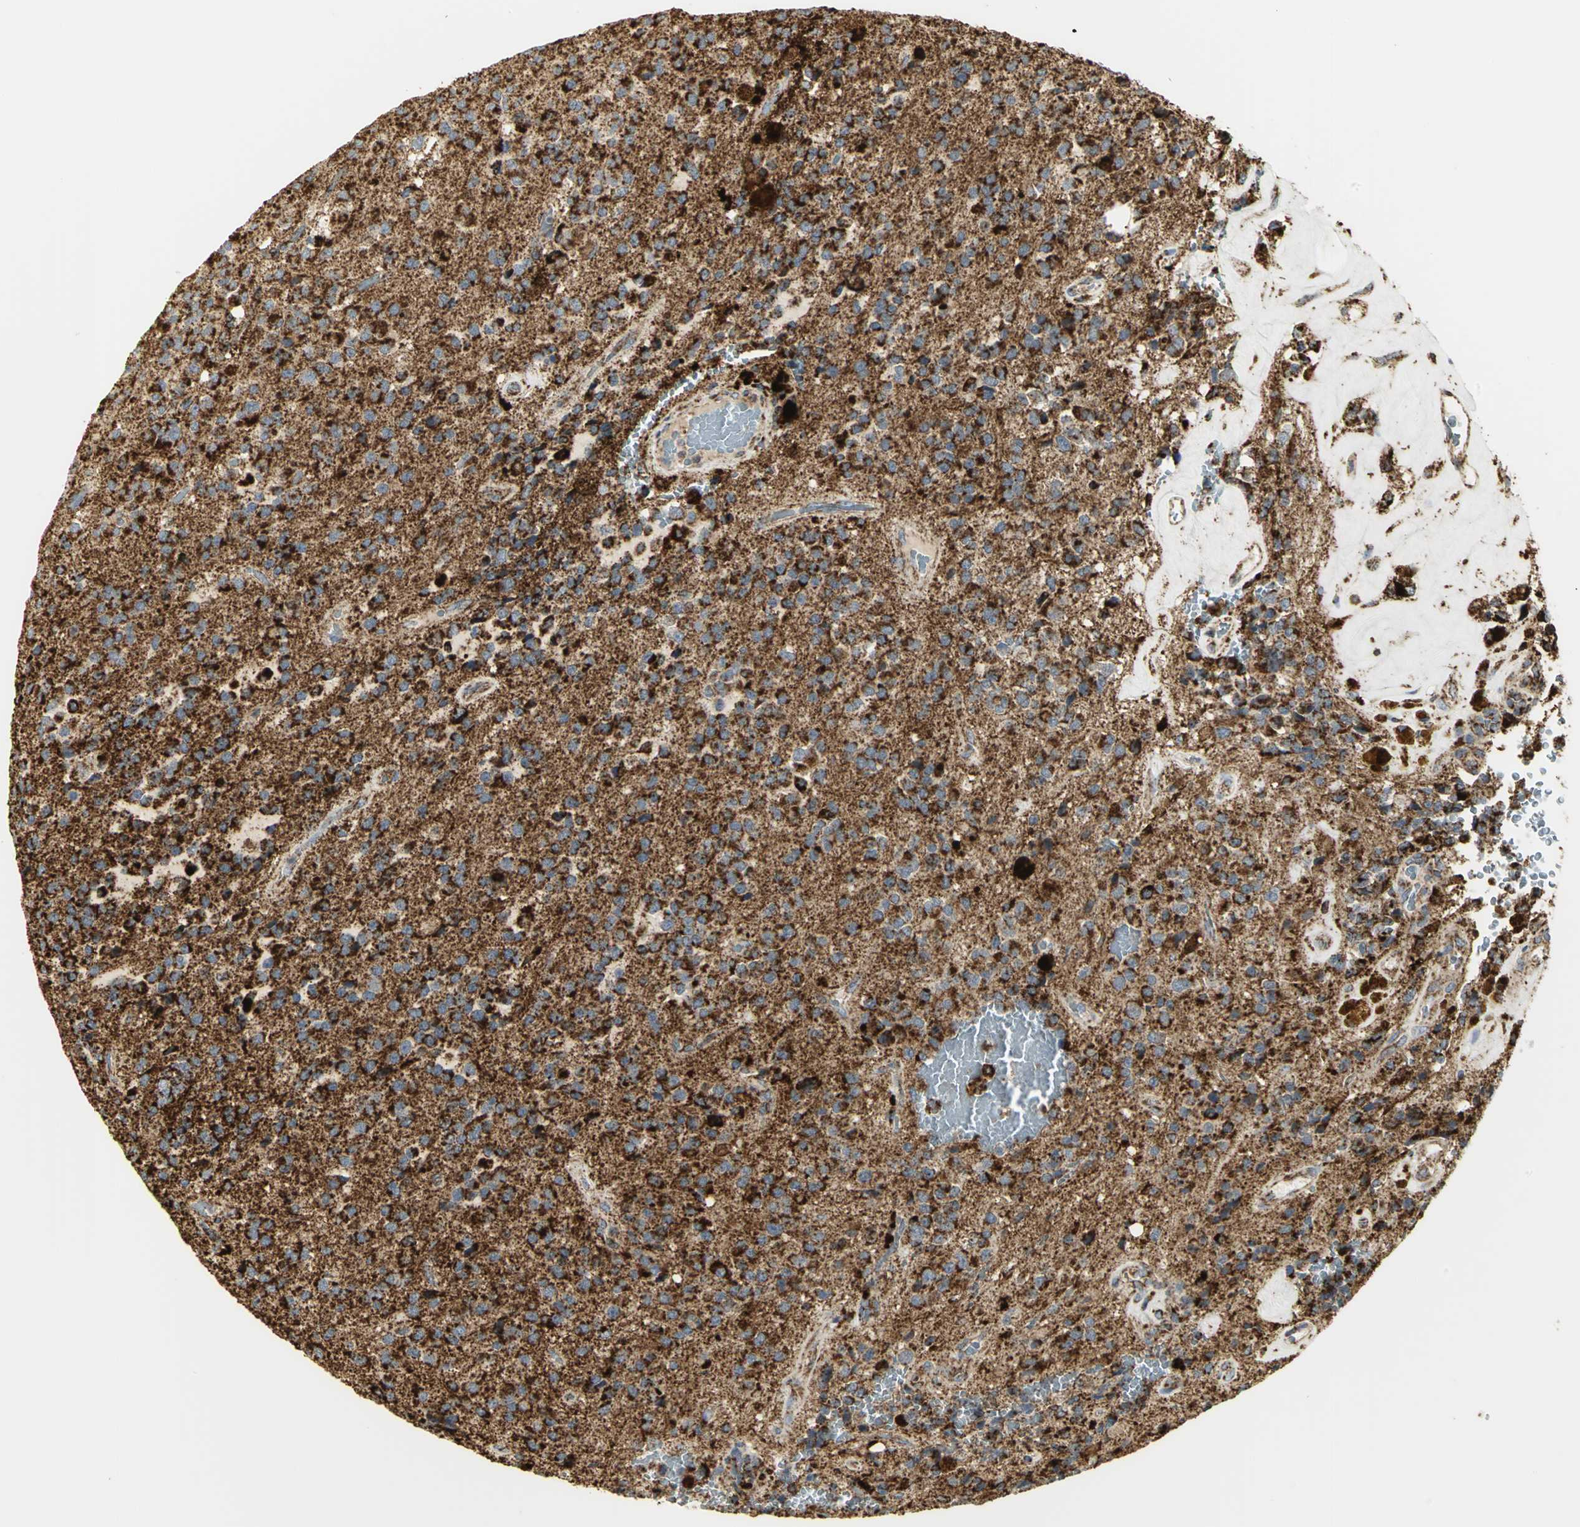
{"staining": {"intensity": "strong", "quantity": ">75%", "location": "cytoplasmic/membranous"}, "tissue": "glioma", "cell_type": "Tumor cells", "image_type": "cancer", "snomed": [{"axis": "morphology", "description": "Glioma, malignant, High grade"}, {"axis": "topography", "description": "pancreas cauda"}], "caption": "IHC (DAB (3,3'-diaminobenzidine)) staining of glioma reveals strong cytoplasmic/membranous protein positivity in approximately >75% of tumor cells. The staining was performed using DAB (3,3'-diaminobenzidine) to visualize the protein expression in brown, while the nuclei were stained in blue with hematoxylin (Magnification: 20x).", "gene": "VDAC1", "patient": {"sex": "male", "age": 60}}